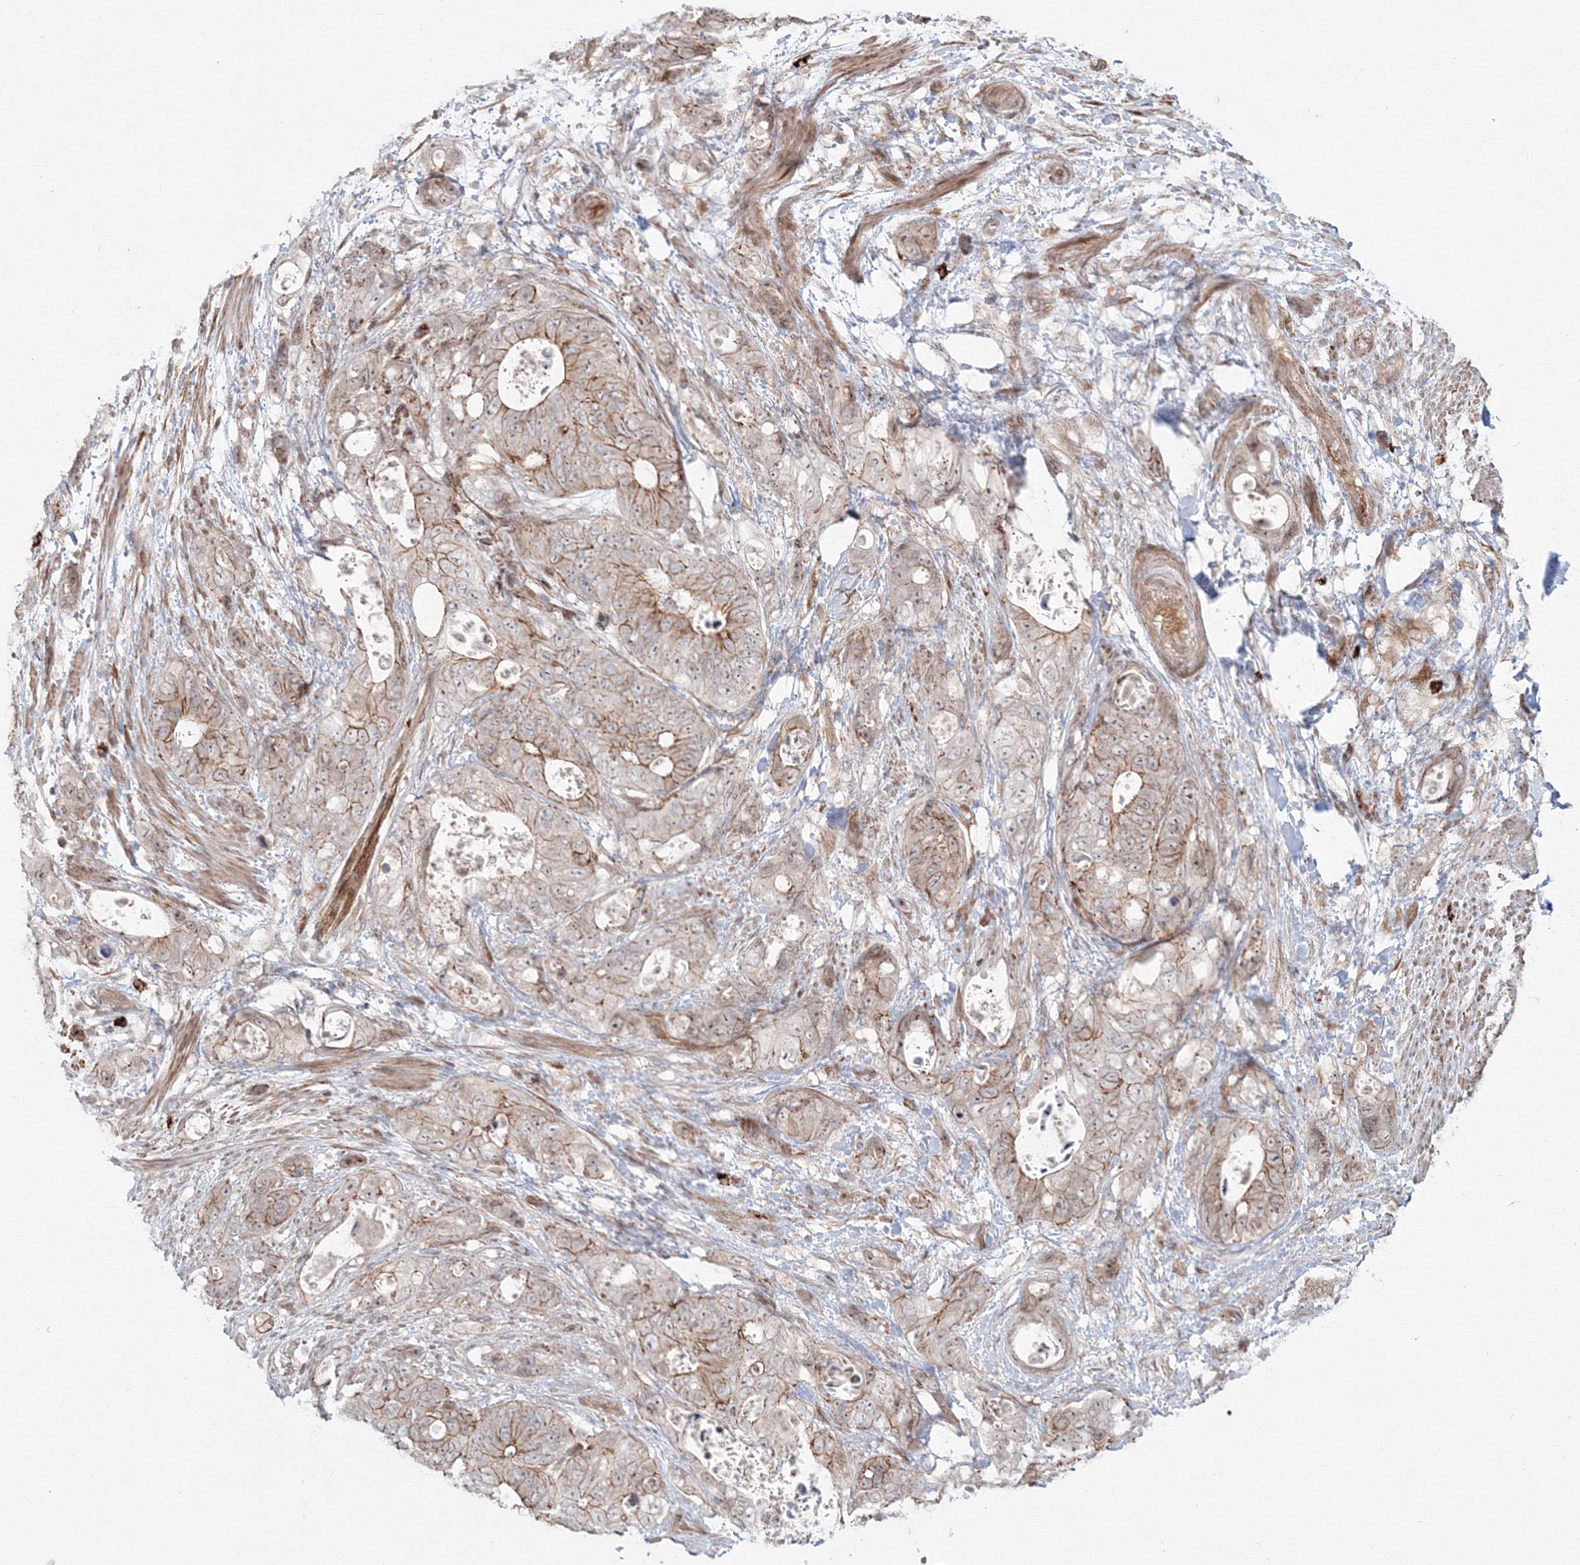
{"staining": {"intensity": "moderate", "quantity": "25%-75%", "location": "cytoplasmic/membranous,nuclear"}, "tissue": "stomach cancer", "cell_type": "Tumor cells", "image_type": "cancer", "snomed": [{"axis": "morphology", "description": "Adenocarcinoma, NOS"}, {"axis": "topography", "description": "Stomach"}], "caption": "A brown stain shows moderate cytoplasmic/membranous and nuclear positivity of a protein in stomach cancer (adenocarcinoma) tumor cells.", "gene": "SH3PXD2A", "patient": {"sex": "female", "age": 89}}